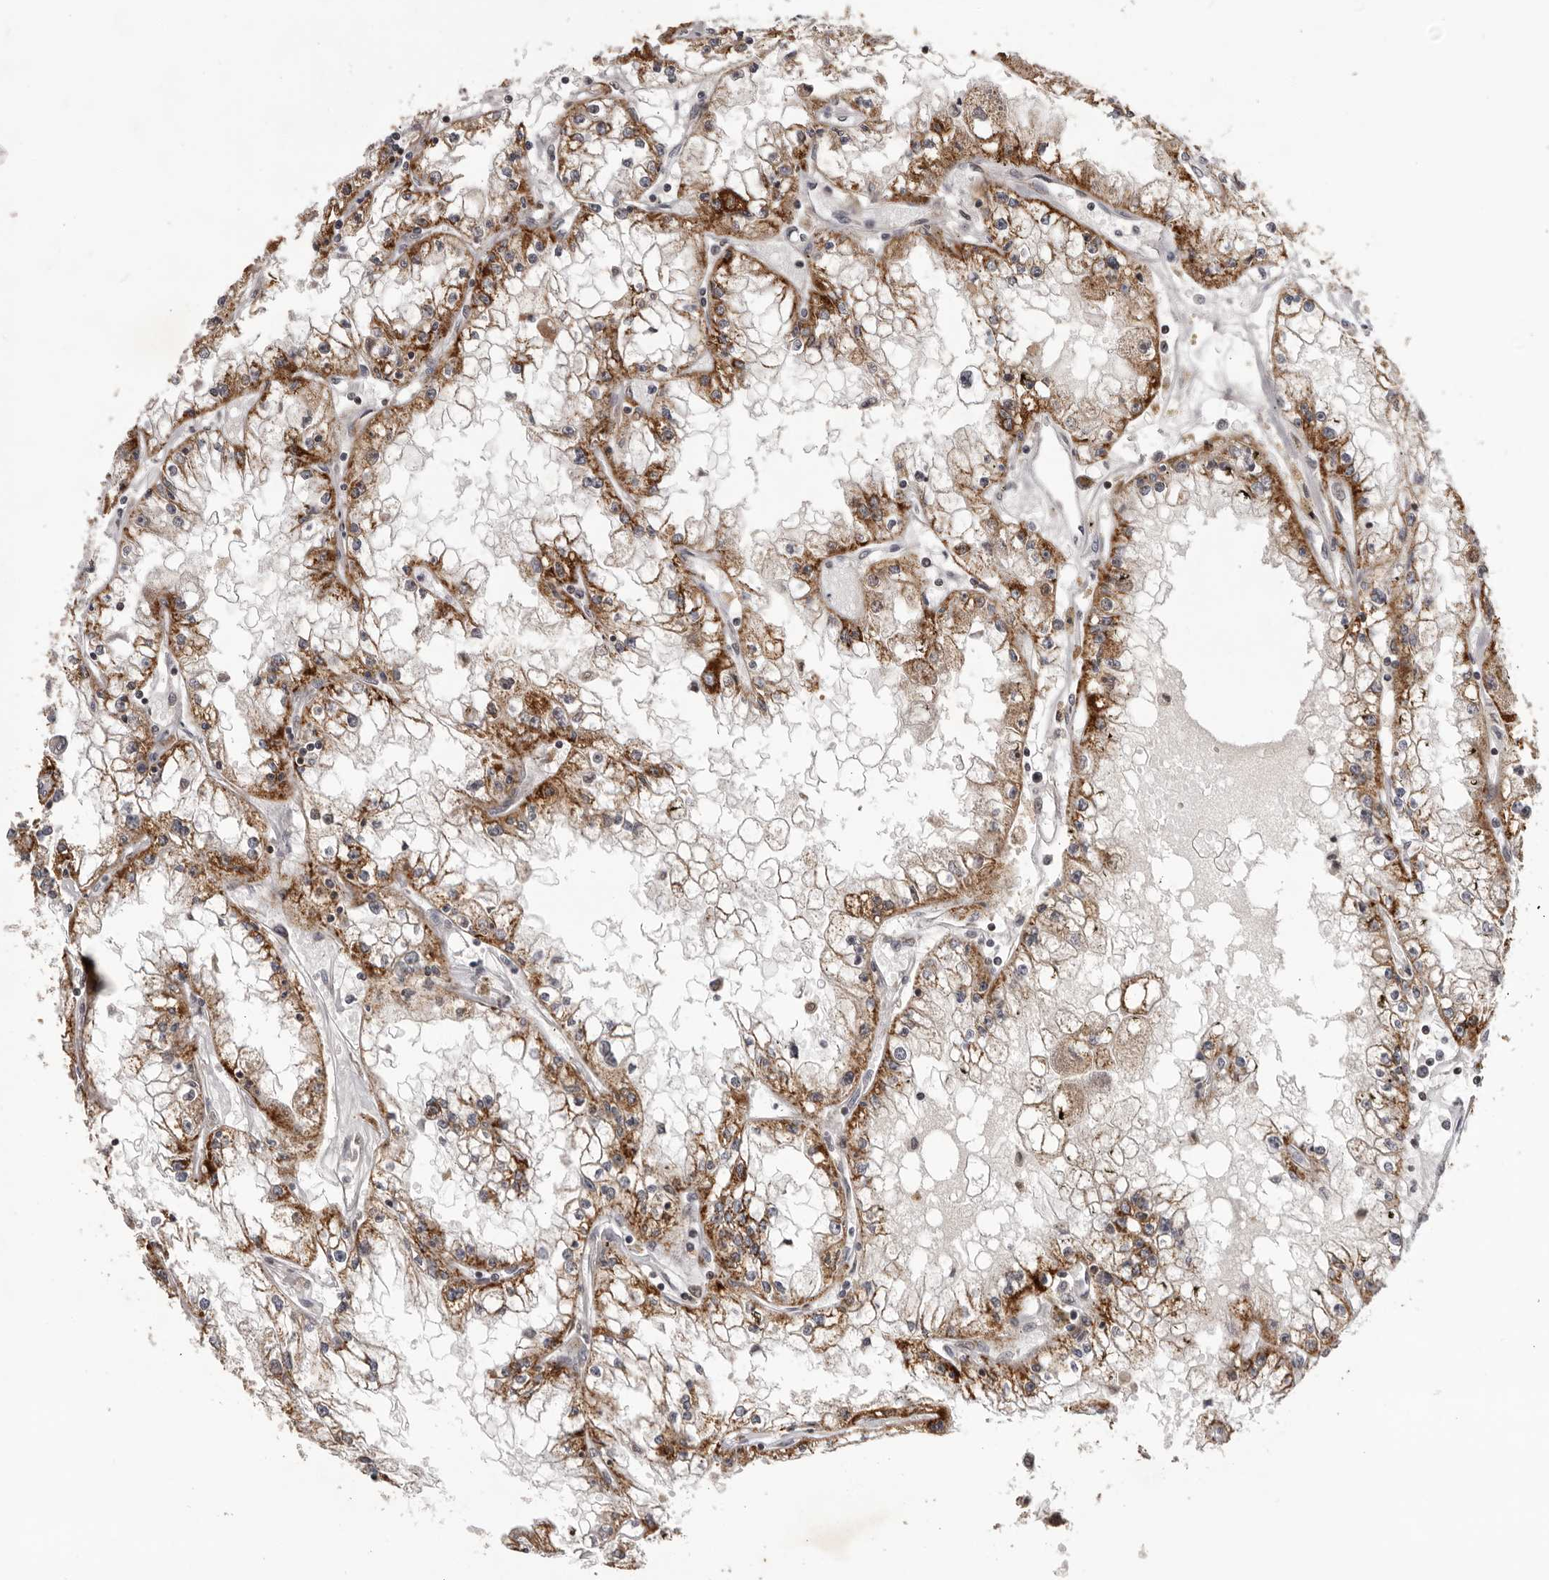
{"staining": {"intensity": "moderate", "quantity": ">75%", "location": "cytoplasmic/membranous"}, "tissue": "renal cancer", "cell_type": "Tumor cells", "image_type": "cancer", "snomed": [{"axis": "morphology", "description": "Adenocarcinoma, NOS"}, {"axis": "topography", "description": "Kidney"}], "caption": "This photomicrograph demonstrates immunohistochemistry staining of human renal cancer, with medium moderate cytoplasmic/membranous expression in about >75% of tumor cells.", "gene": "C17orf99", "patient": {"sex": "male", "age": 56}}